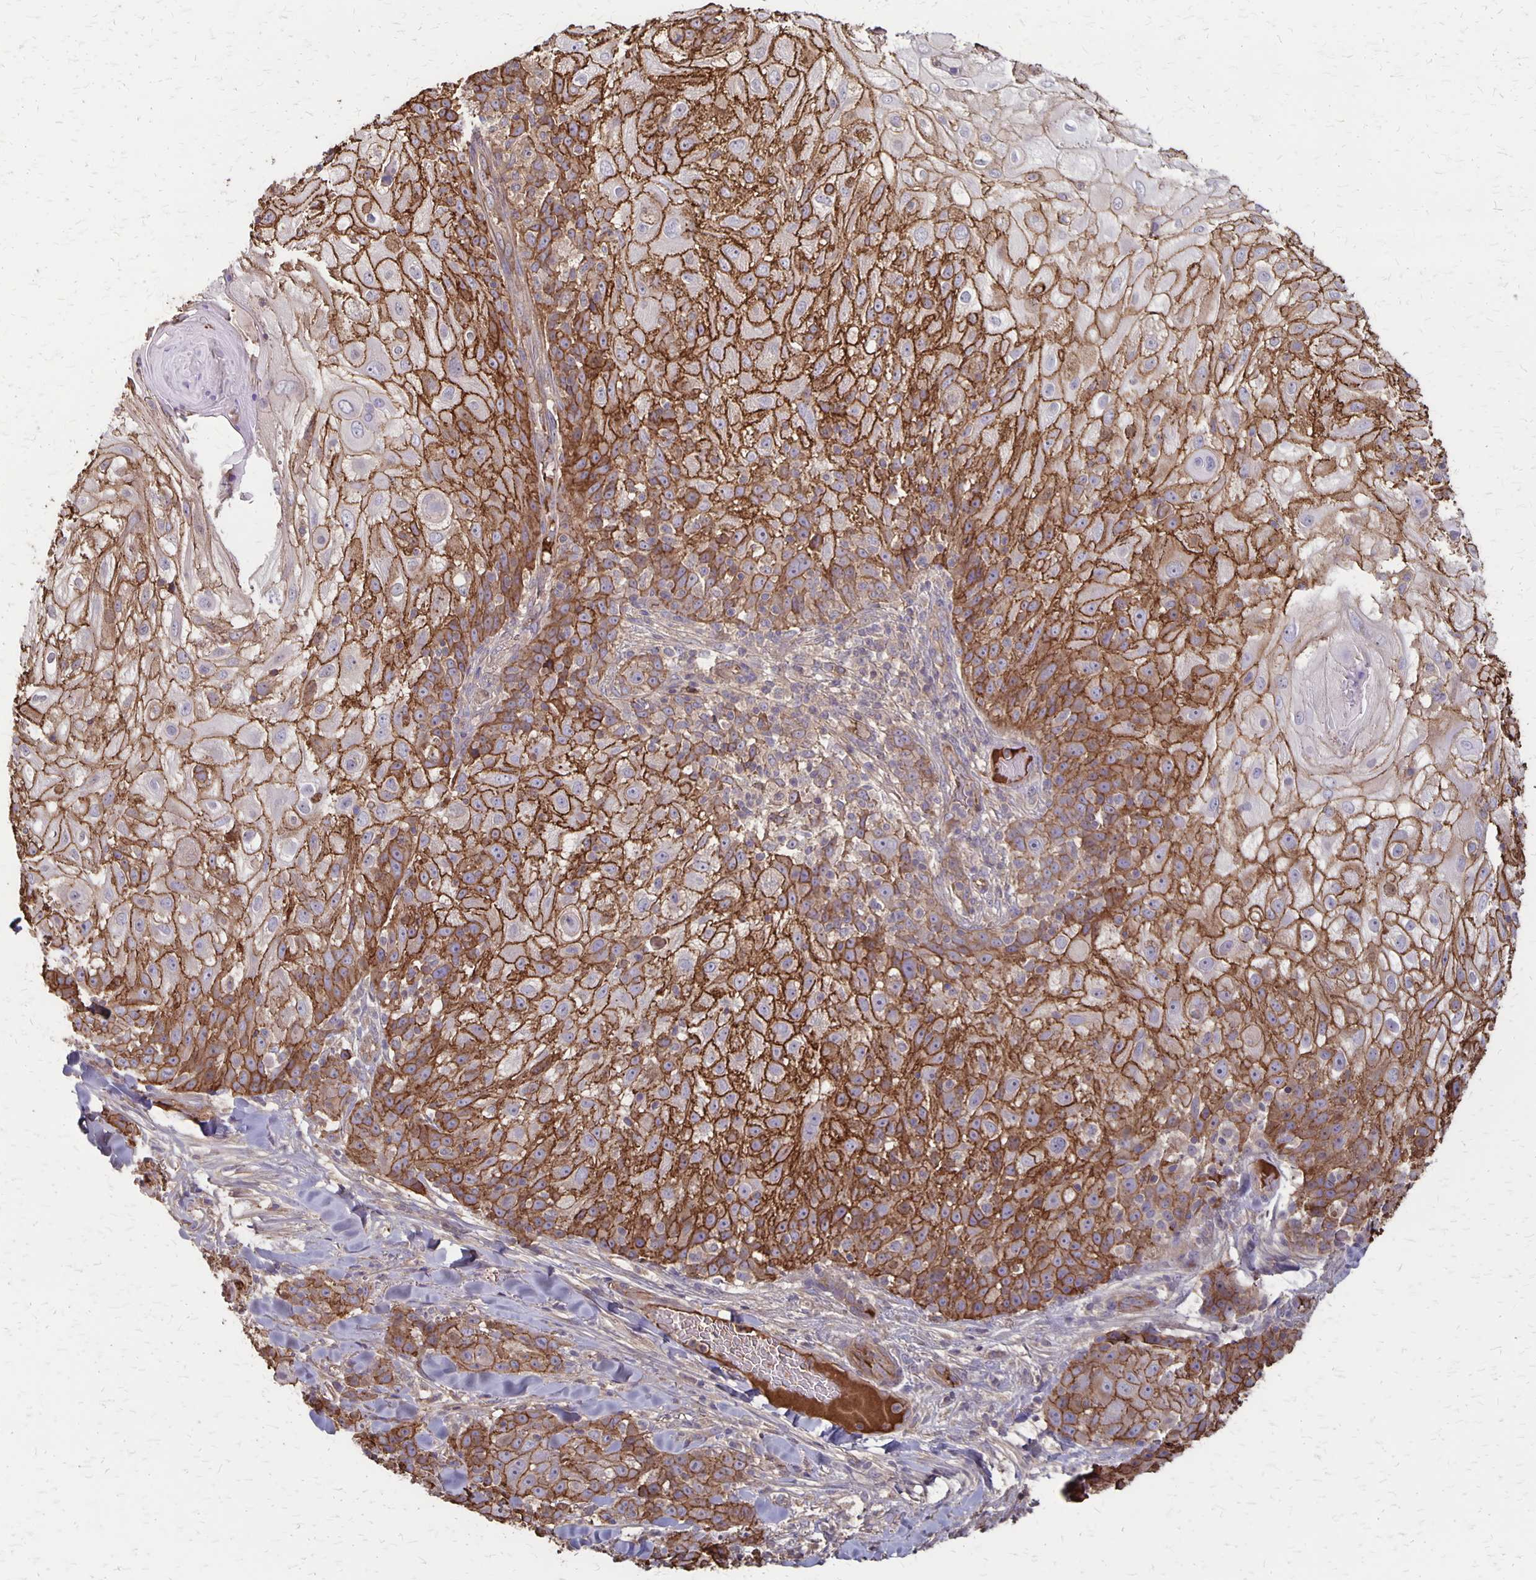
{"staining": {"intensity": "strong", "quantity": ">75%", "location": "cytoplasmic/membranous"}, "tissue": "skin cancer", "cell_type": "Tumor cells", "image_type": "cancer", "snomed": [{"axis": "morphology", "description": "Normal tissue, NOS"}, {"axis": "morphology", "description": "Squamous cell carcinoma, NOS"}, {"axis": "topography", "description": "Skin"}], "caption": "Strong cytoplasmic/membranous protein staining is identified in approximately >75% of tumor cells in skin cancer (squamous cell carcinoma).", "gene": "PROM2", "patient": {"sex": "female", "age": 83}}